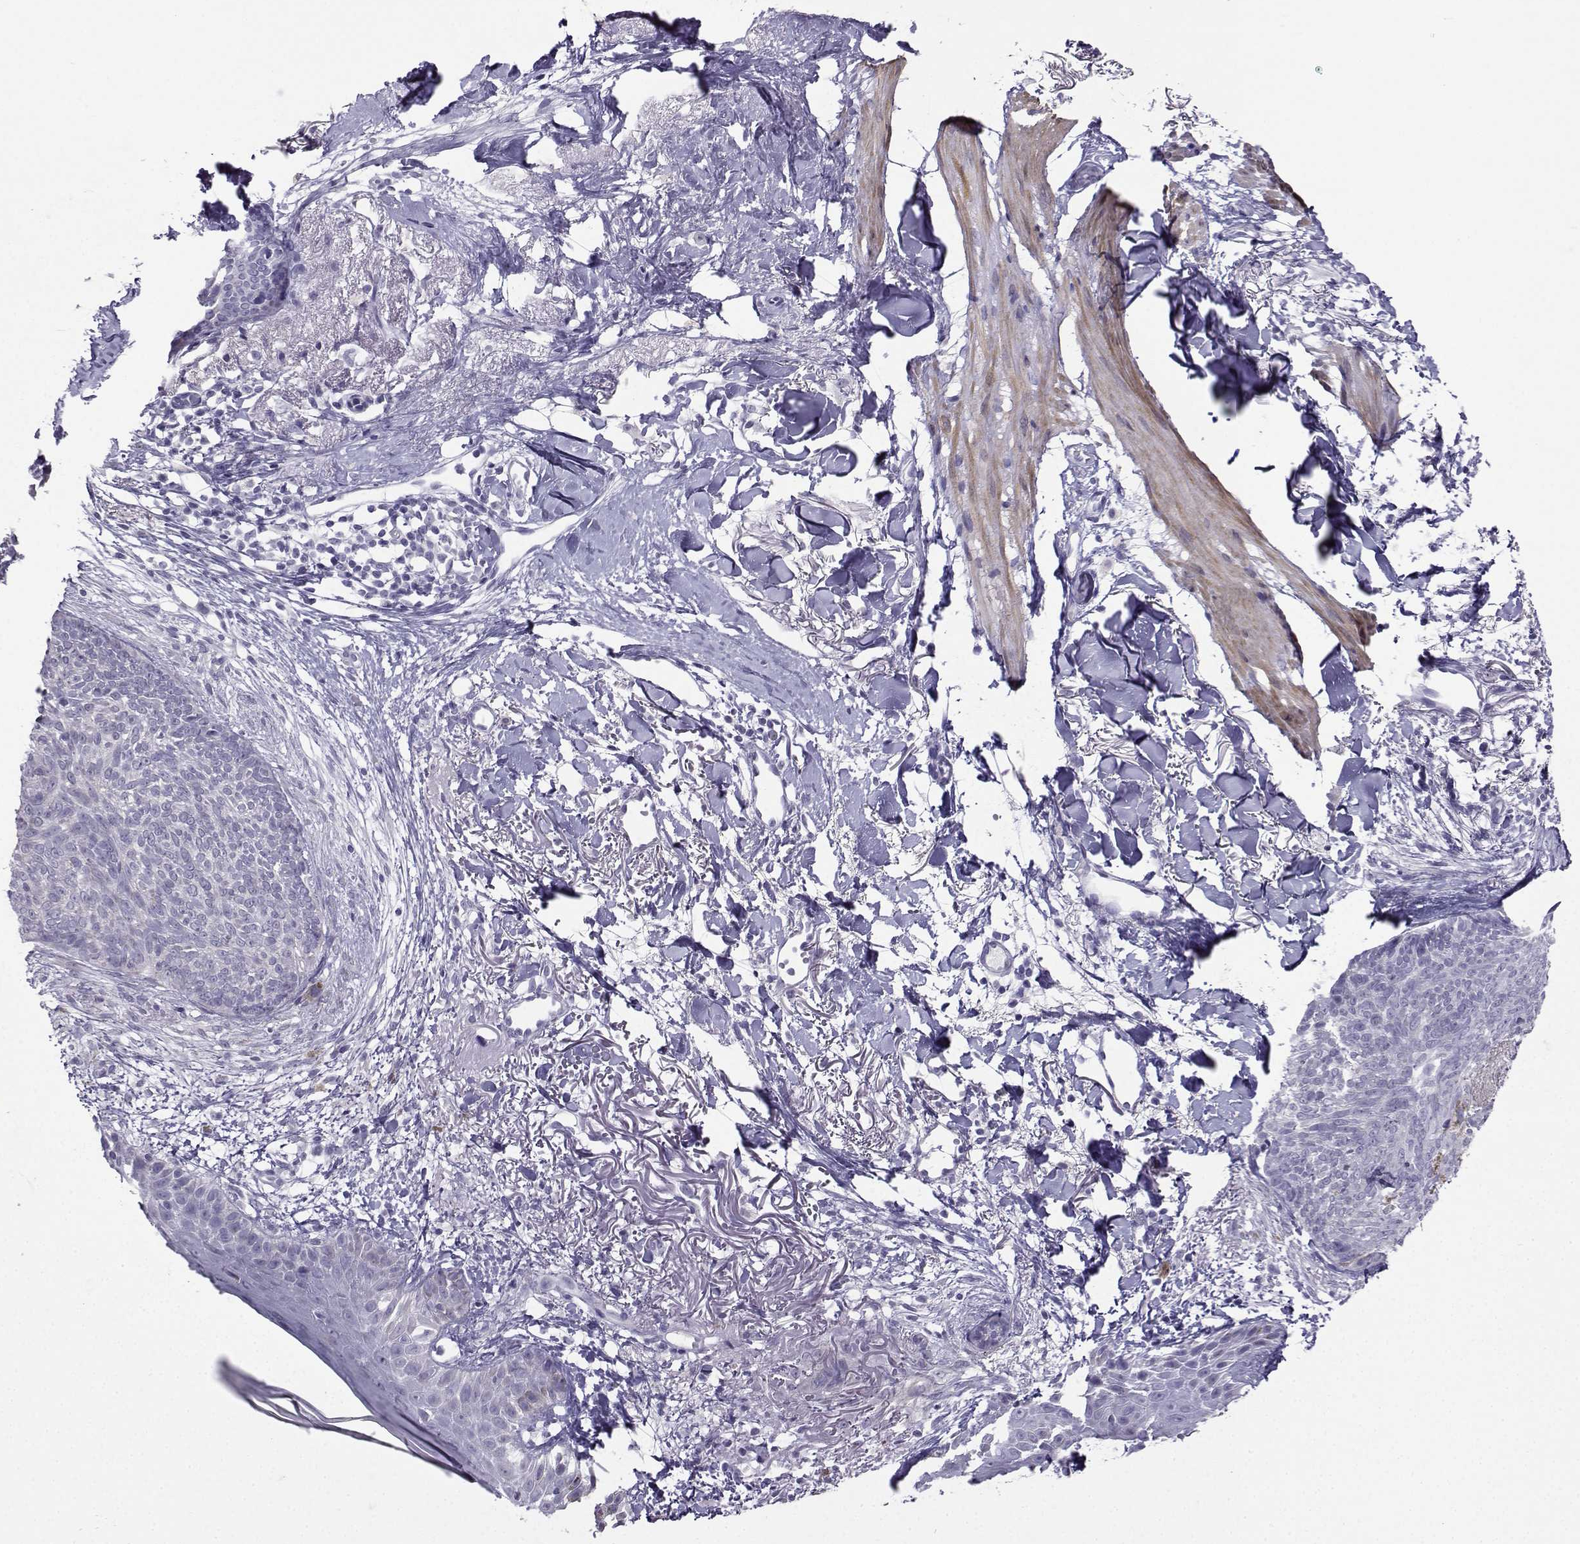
{"staining": {"intensity": "negative", "quantity": "none", "location": "none"}, "tissue": "skin cancer", "cell_type": "Tumor cells", "image_type": "cancer", "snomed": [{"axis": "morphology", "description": "Normal tissue, NOS"}, {"axis": "morphology", "description": "Basal cell carcinoma"}, {"axis": "topography", "description": "Skin"}], "caption": "Protein analysis of basal cell carcinoma (skin) exhibits no significant positivity in tumor cells. Brightfield microscopy of IHC stained with DAB (brown) and hematoxylin (blue), captured at high magnification.", "gene": "KIF17", "patient": {"sex": "male", "age": 84}}